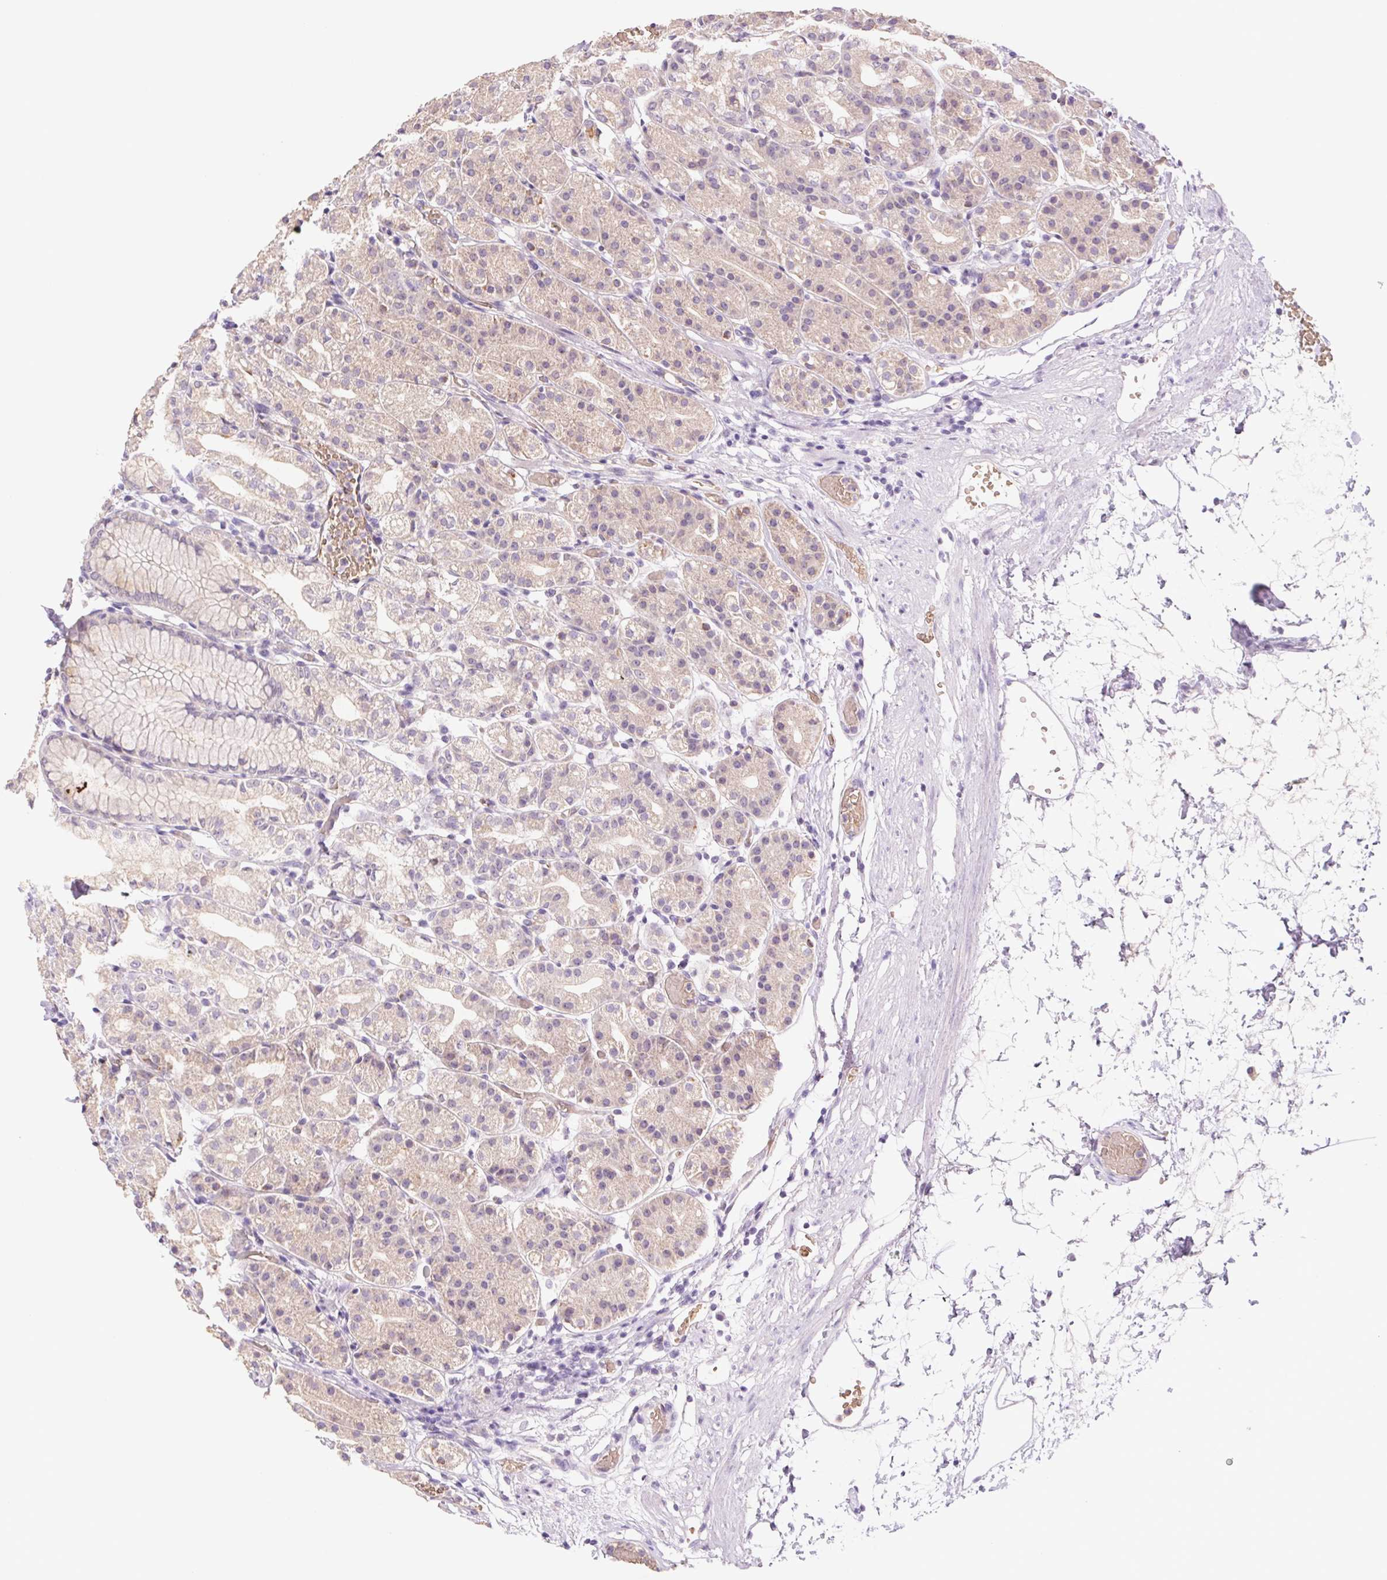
{"staining": {"intensity": "weak", "quantity": "25%-75%", "location": "cytoplasmic/membranous"}, "tissue": "stomach", "cell_type": "Glandular cells", "image_type": "normal", "snomed": [{"axis": "morphology", "description": "Normal tissue, NOS"}, {"axis": "topography", "description": "Stomach"}], "caption": "This image reveals immunohistochemistry (IHC) staining of normal human stomach, with low weak cytoplasmic/membranous expression in about 25%-75% of glandular cells.", "gene": "IGFL3", "patient": {"sex": "female", "age": 57}}